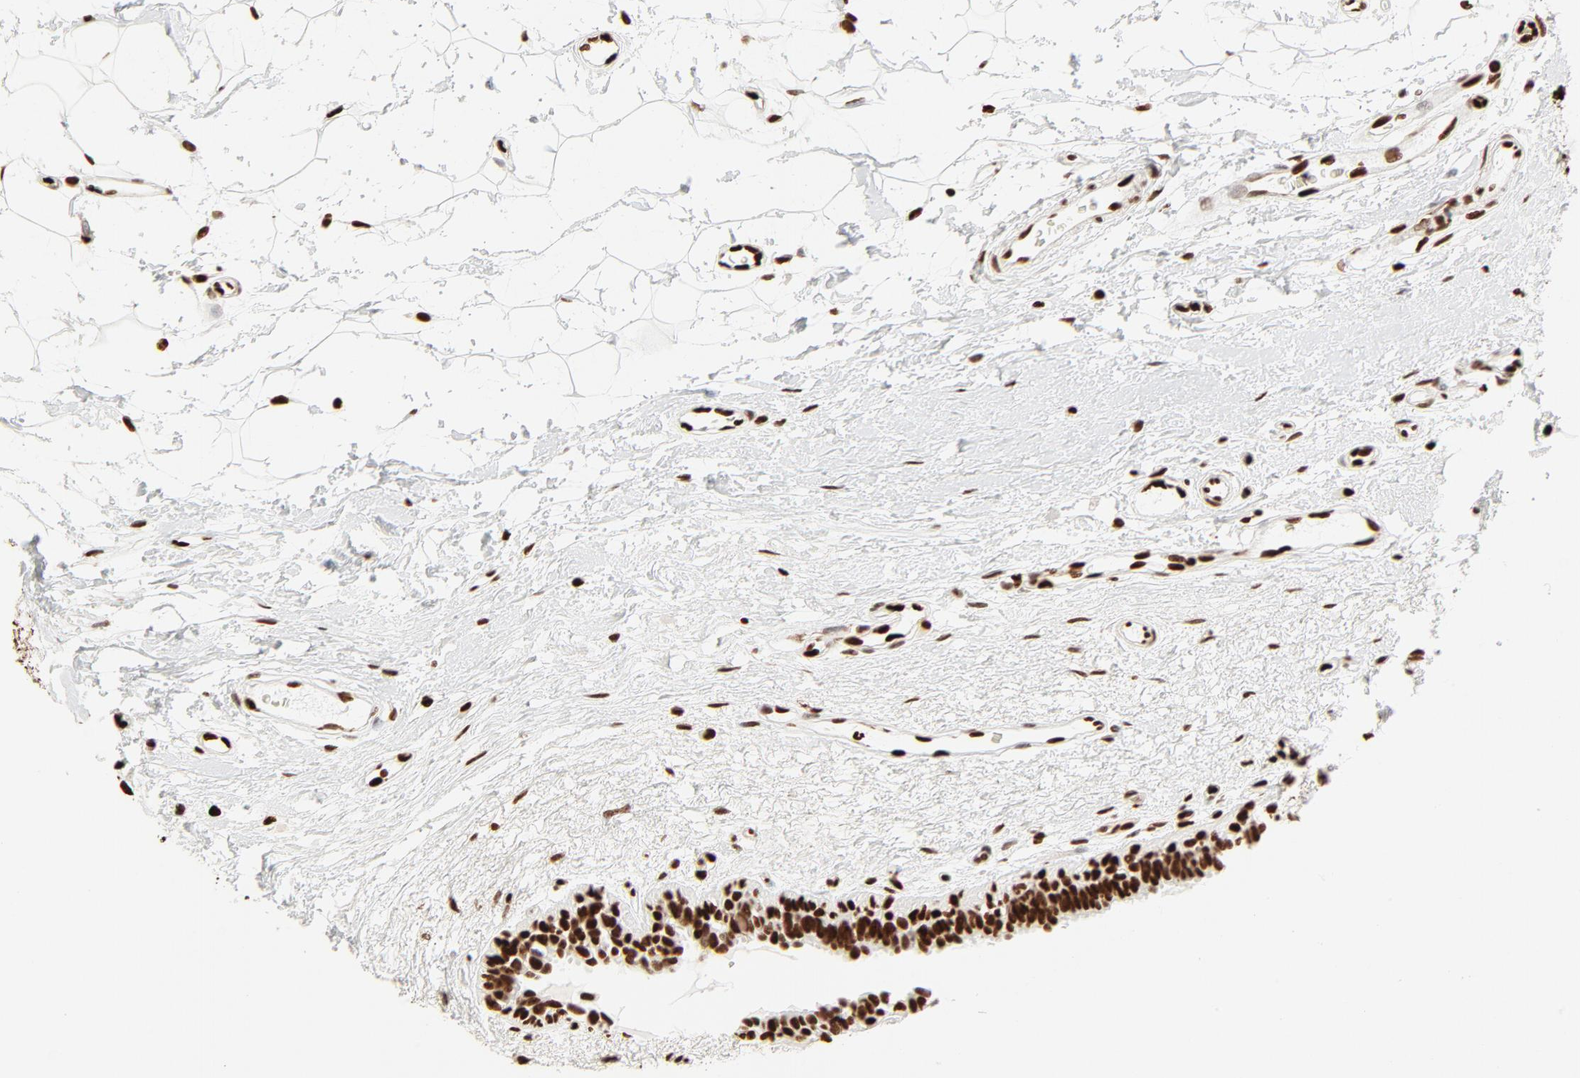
{"staining": {"intensity": "strong", "quantity": ">75%", "location": "nuclear"}, "tissue": "breast cancer", "cell_type": "Tumor cells", "image_type": "cancer", "snomed": [{"axis": "morphology", "description": "Duct carcinoma"}, {"axis": "topography", "description": "Breast"}], "caption": "This micrograph shows IHC staining of human breast cancer, with high strong nuclear expression in about >75% of tumor cells.", "gene": "HMGB2", "patient": {"sex": "female", "age": 40}}